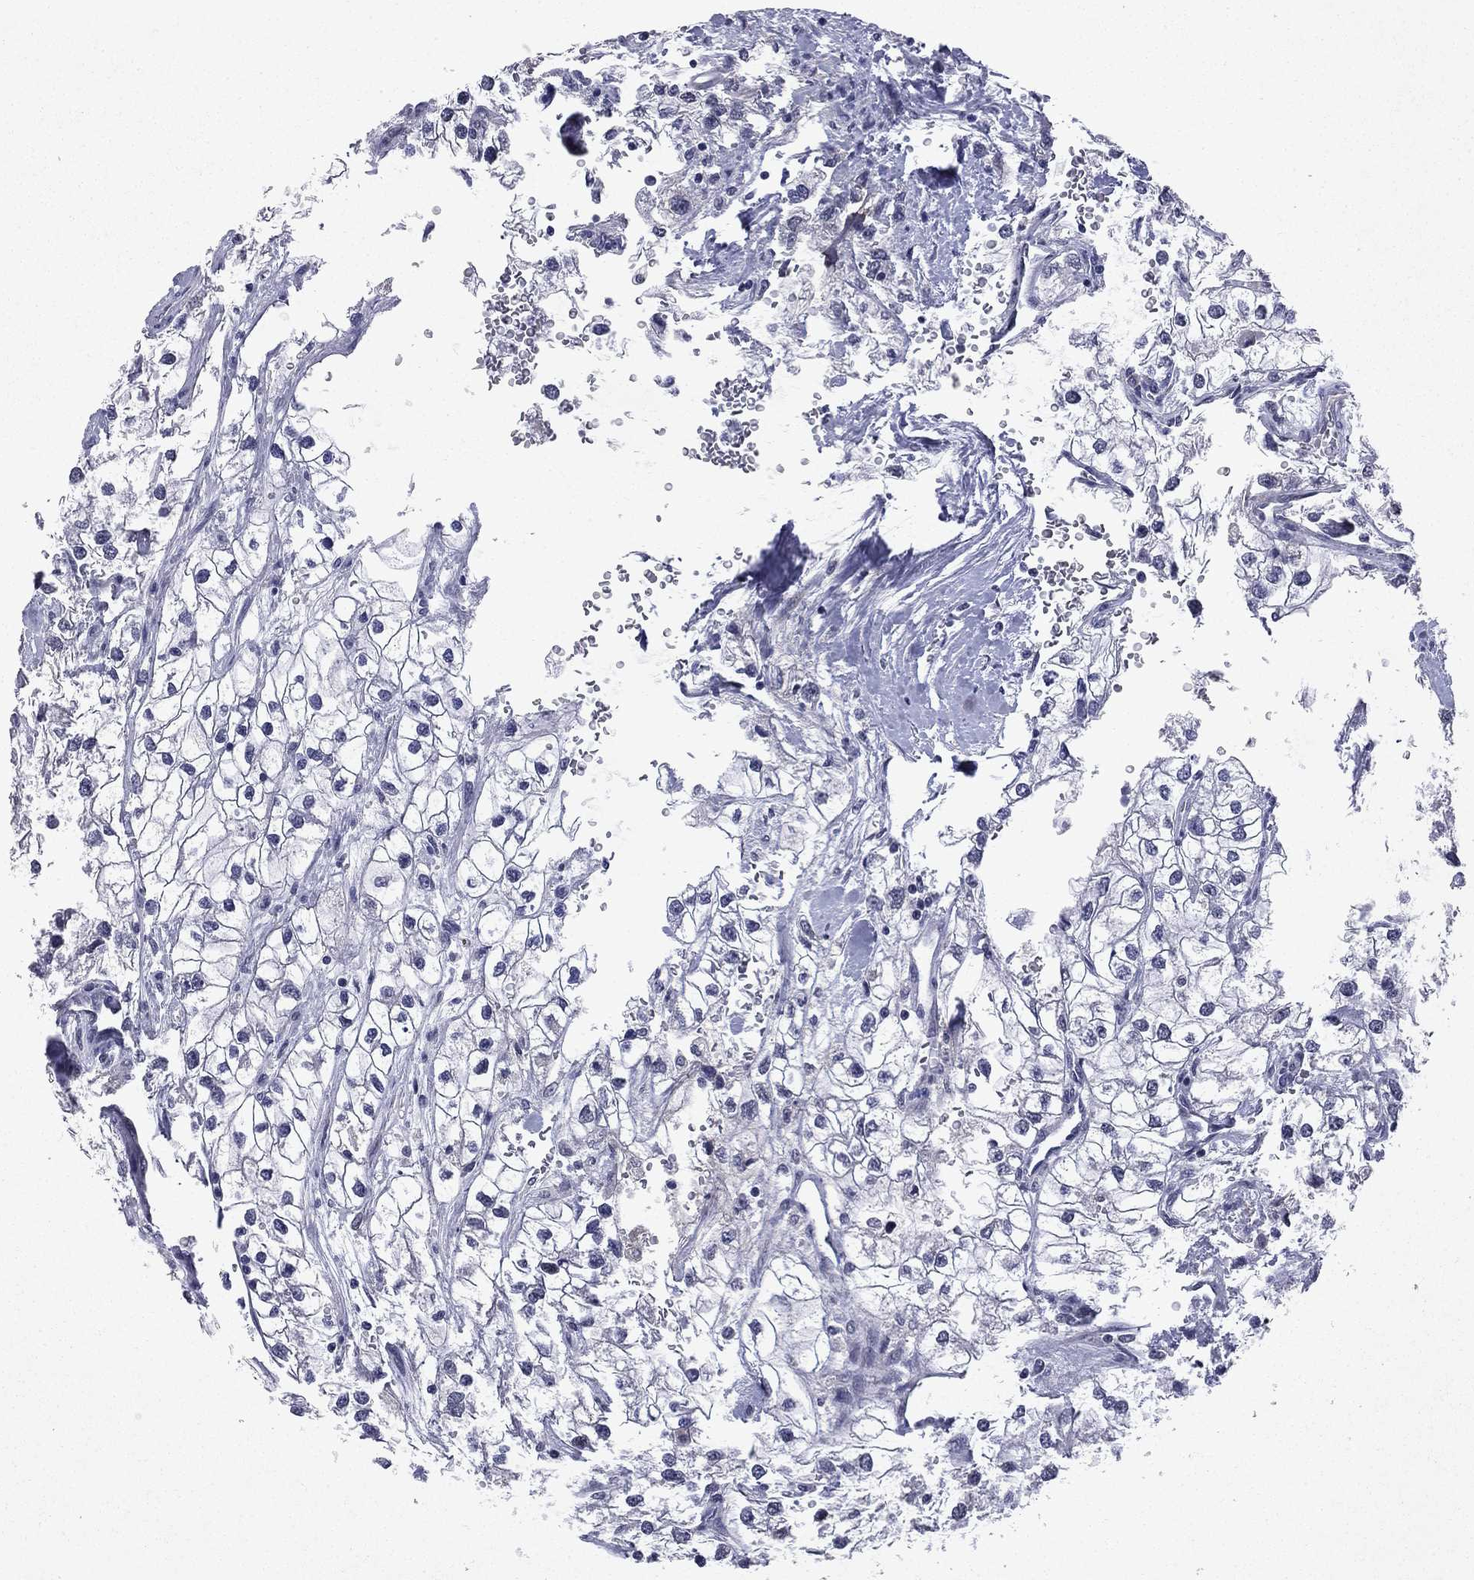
{"staining": {"intensity": "negative", "quantity": "none", "location": "none"}, "tissue": "renal cancer", "cell_type": "Tumor cells", "image_type": "cancer", "snomed": [{"axis": "morphology", "description": "Adenocarcinoma, NOS"}, {"axis": "topography", "description": "Kidney"}], "caption": "DAB (3,3'-diaminobenzidine) immunohistochemical staining of human renal cancer (adenocarcinoma) shows no significant positivity in tumor cells. Brightfield microscopy of immunohistochemistry (IHC) stained with DAB (3,3'-diaminobenzidine) (brown) and hematoxylin (blue), captured at high magnification.", "gene": "ECM1", "patient": {"sex": "male", "age": 59}}